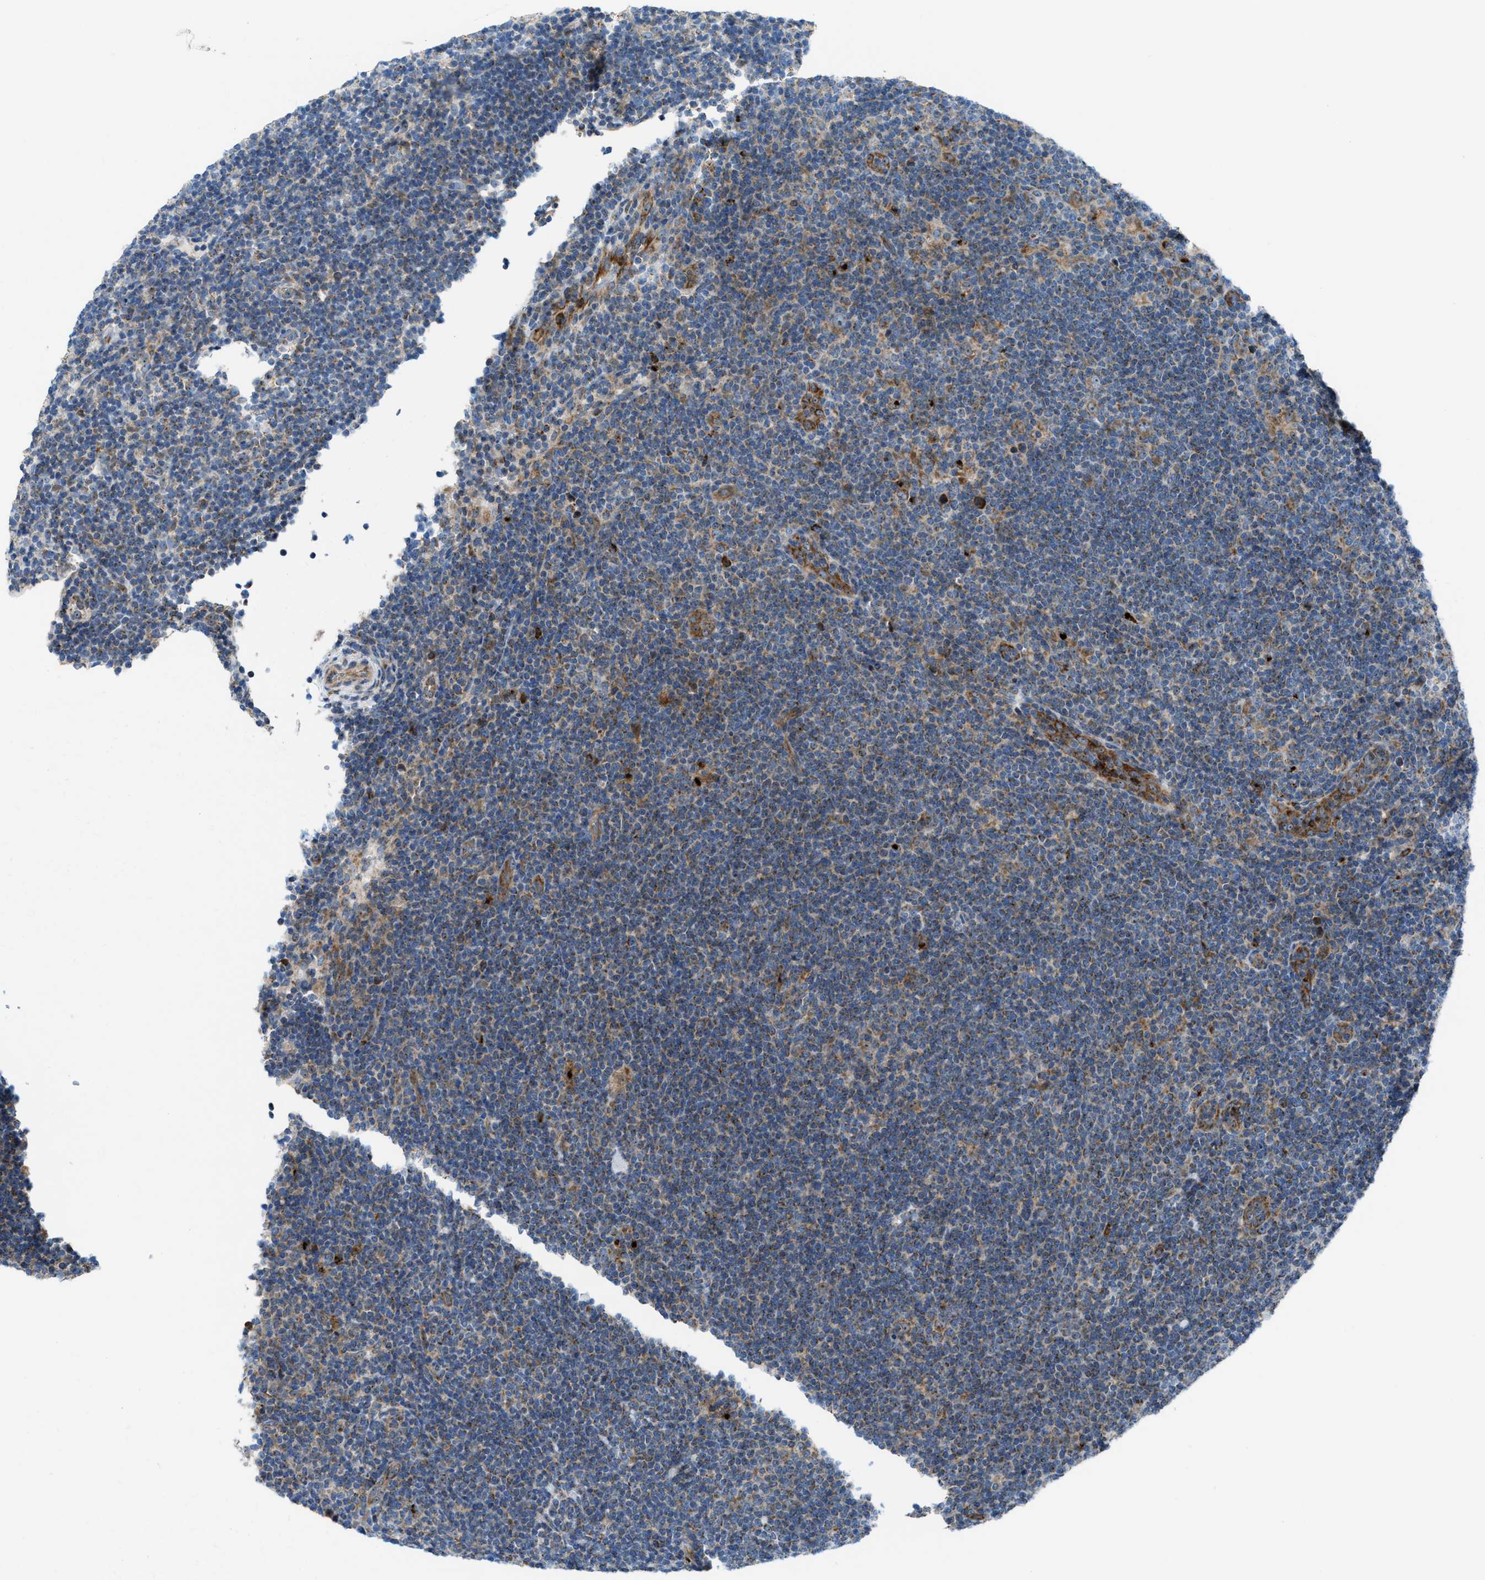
{"staining": {"intensity": "weak", "quantity": ">75%", "location": "cytoplasmic/membranous"}, "tissue": "lymphoma", "cell_type": "Tumor cells", "image_type": "cancer", "snomed": [{"axis": "morphology", "description": "Hodgkin's disease, NOS"}, {"axis": "topography", "description": "Lymph node"}], "caption": "Human Hodgkin's disease stained with a brown dye demonstrates weak cytoplasmic/membranous positive positivity in approximately >75% of tumor cells.", "gene": "TPH1", "patient": {"sex": "female", "age": 57}}